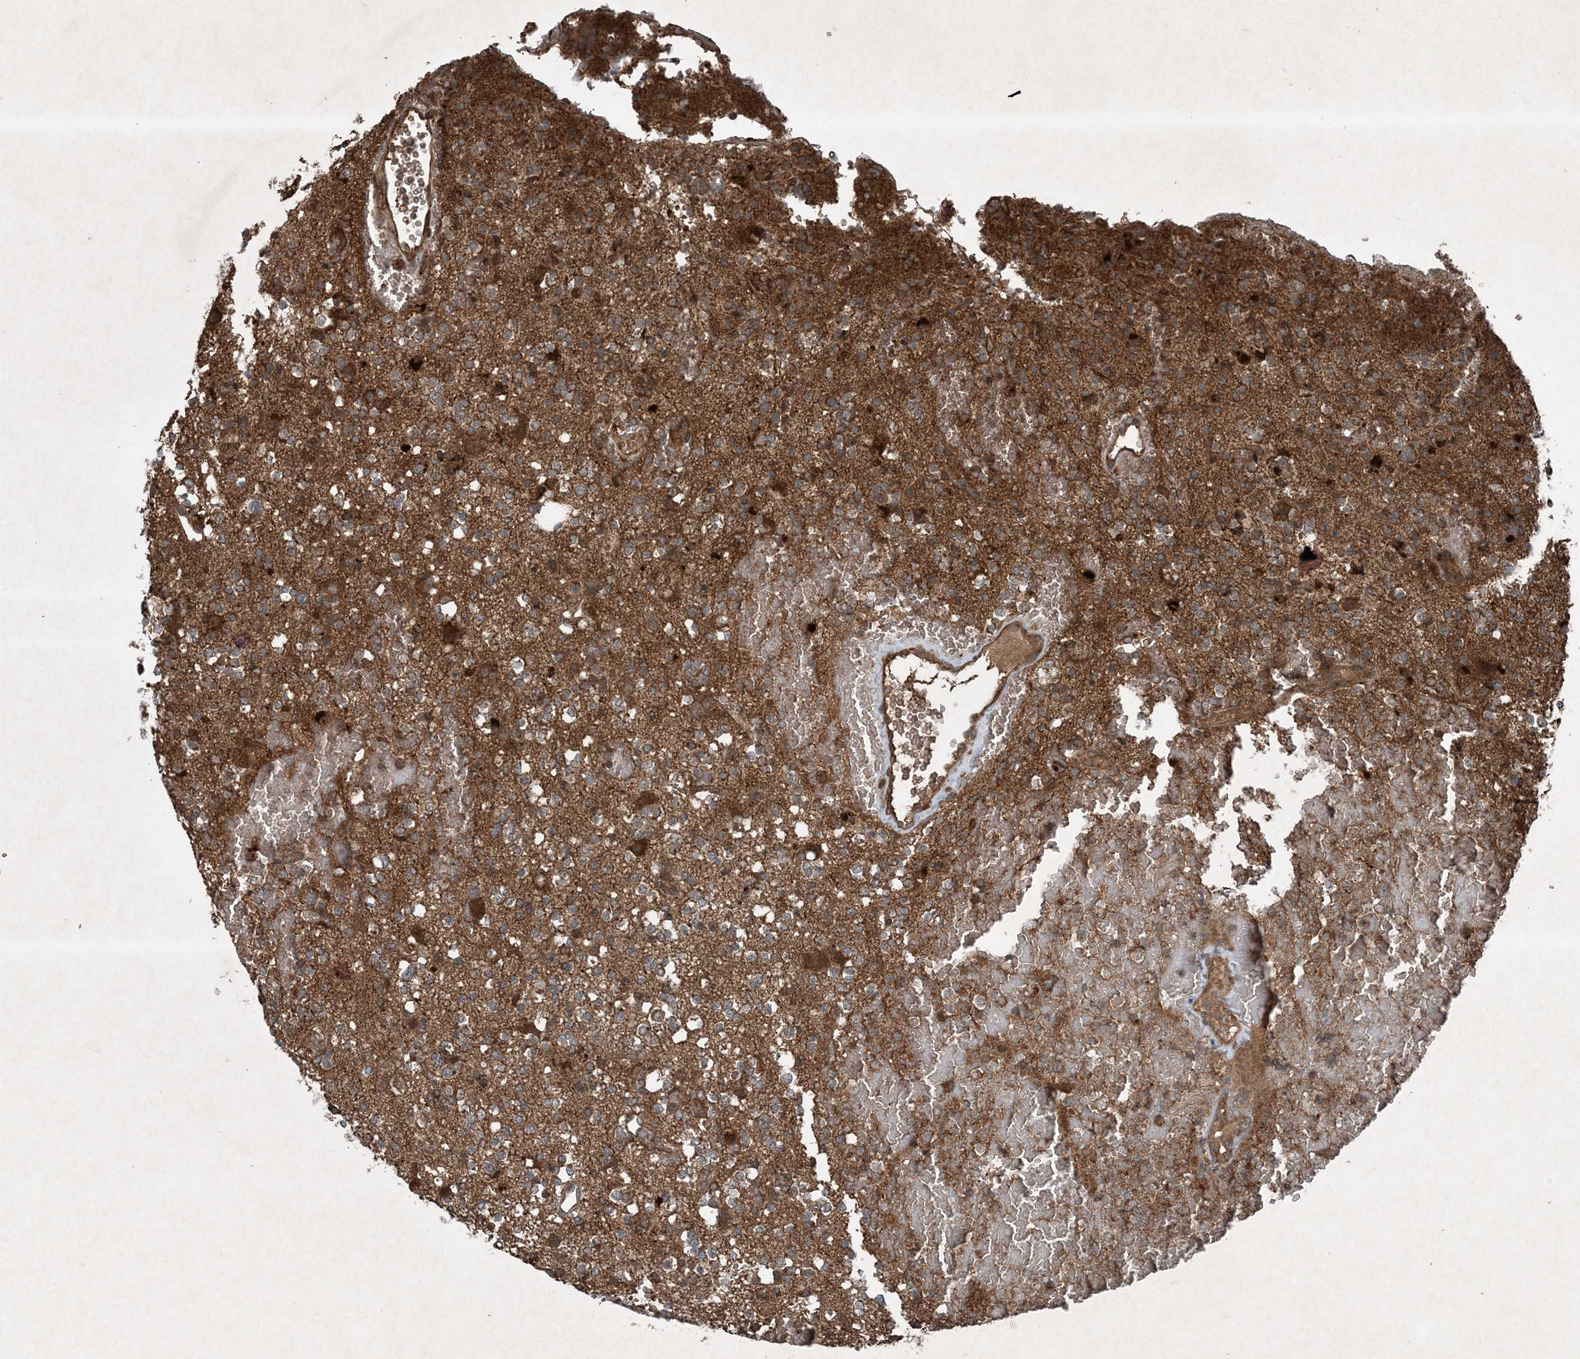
{"staining": {"intensity": "moderate", "quantity": "25%-75%", "location": "cytoplasmic/membranous"}, "tissue": "glioma", "cell_type": "Tumor cells", "image_type": "cancer", "snomed": [{"axis": "morphology", "description": "Glioma, malignant, High grade"}, {"axis": "topography", "description": "Brain"}], "caption": "Glioma stained with a brown dye shows moderate cytoplasmic/membranous positive positivity in approximately 25%-75% of tumor cells.", "gene": "GNG5", "patient": {"sex": "male", "age": 47}}